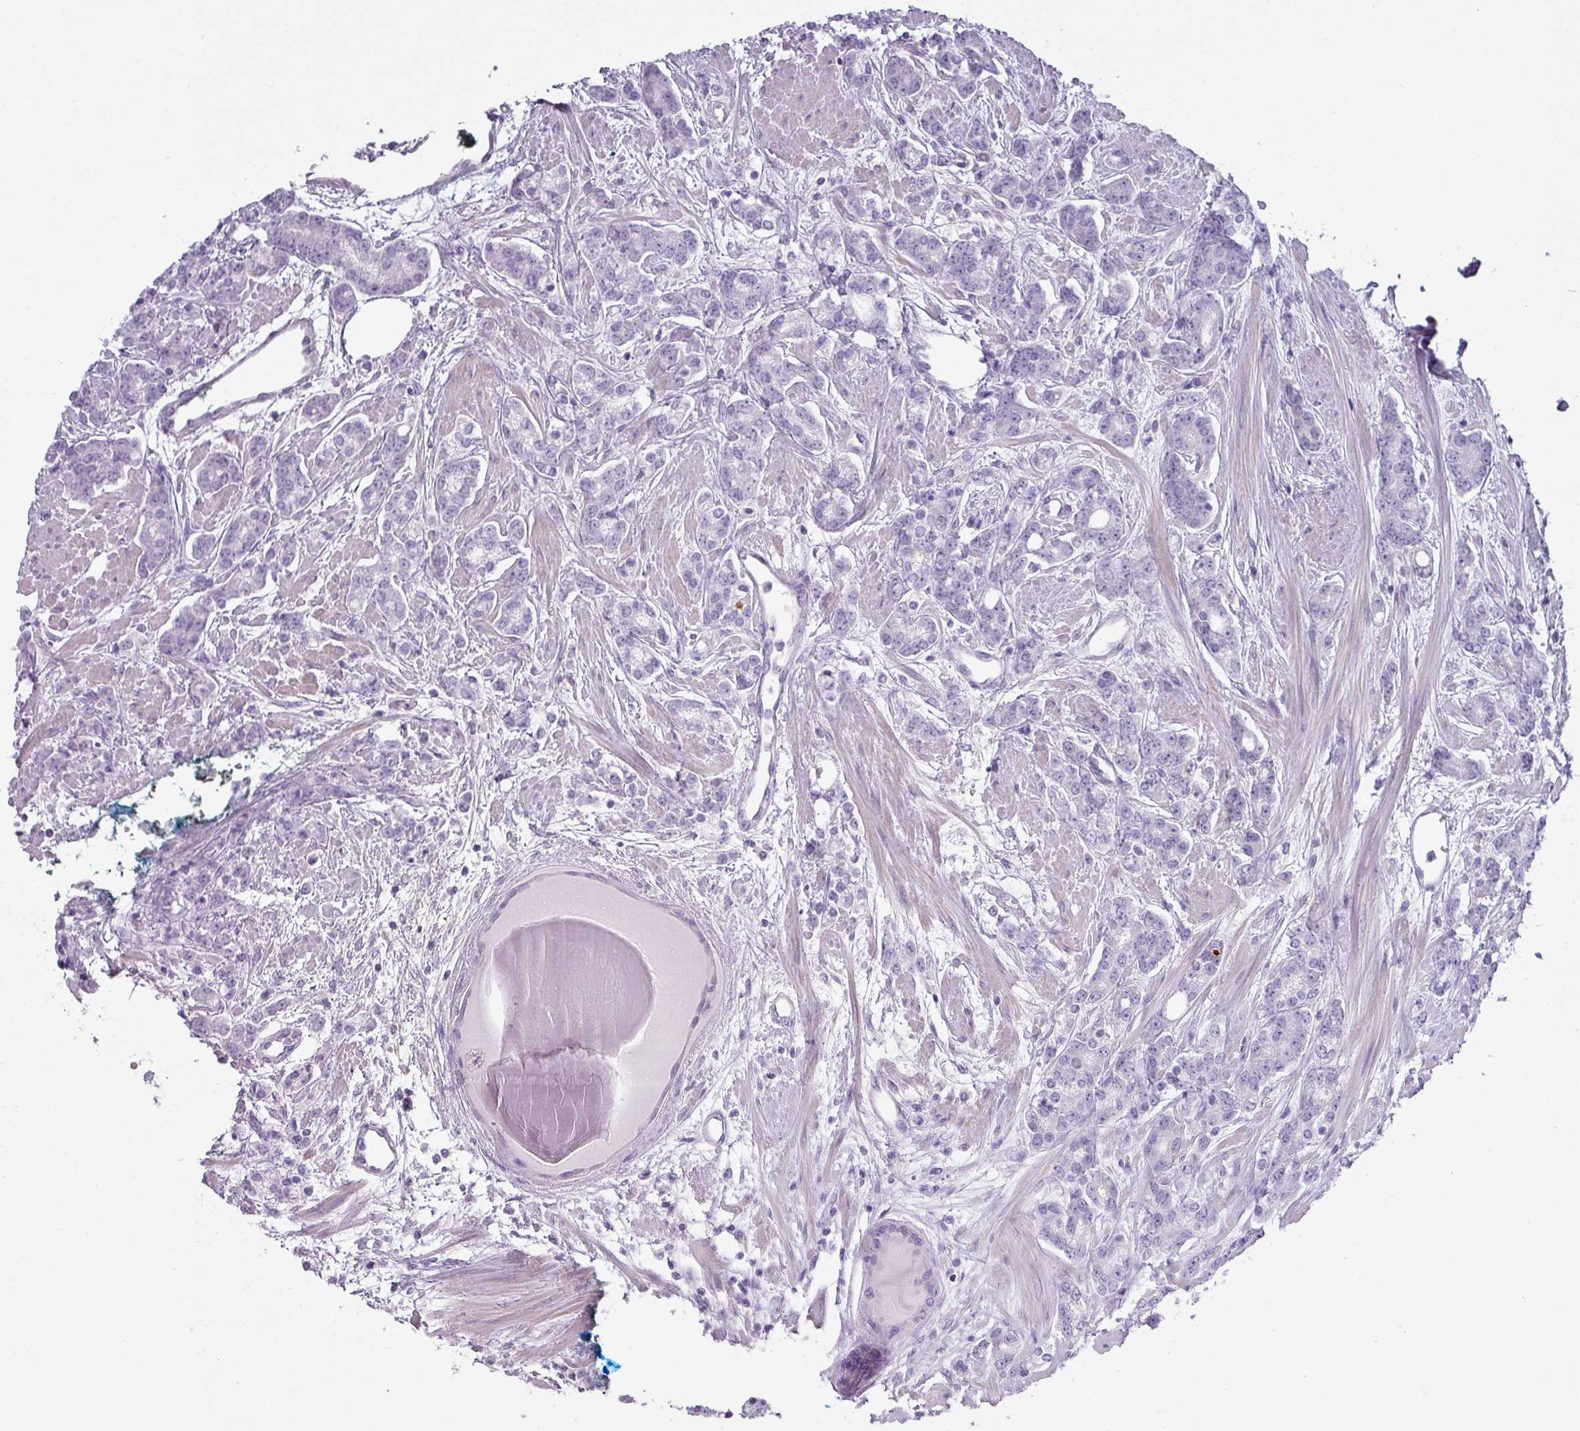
{"staining": {"intensity": "negative", "quantity": "none", "location": "none"}, "tissue": "prostate cancer", "cell_type": "Tumor cells", "image_type": "cancer", "snomed": [{"axis": "morphology", "description": "Adenocarcinoma, High grade"}, {"axis": "topography", "description": "Prostate"}], "caption": "A high-resolution image shows immunohistochemistry (IHC) staining of adenocarcinoma (high-grade) (prostate), which demonstrates no significant staining in tumor cells.", "gene": "GLI4", "patient": {"sex": "male", "age": 62}}